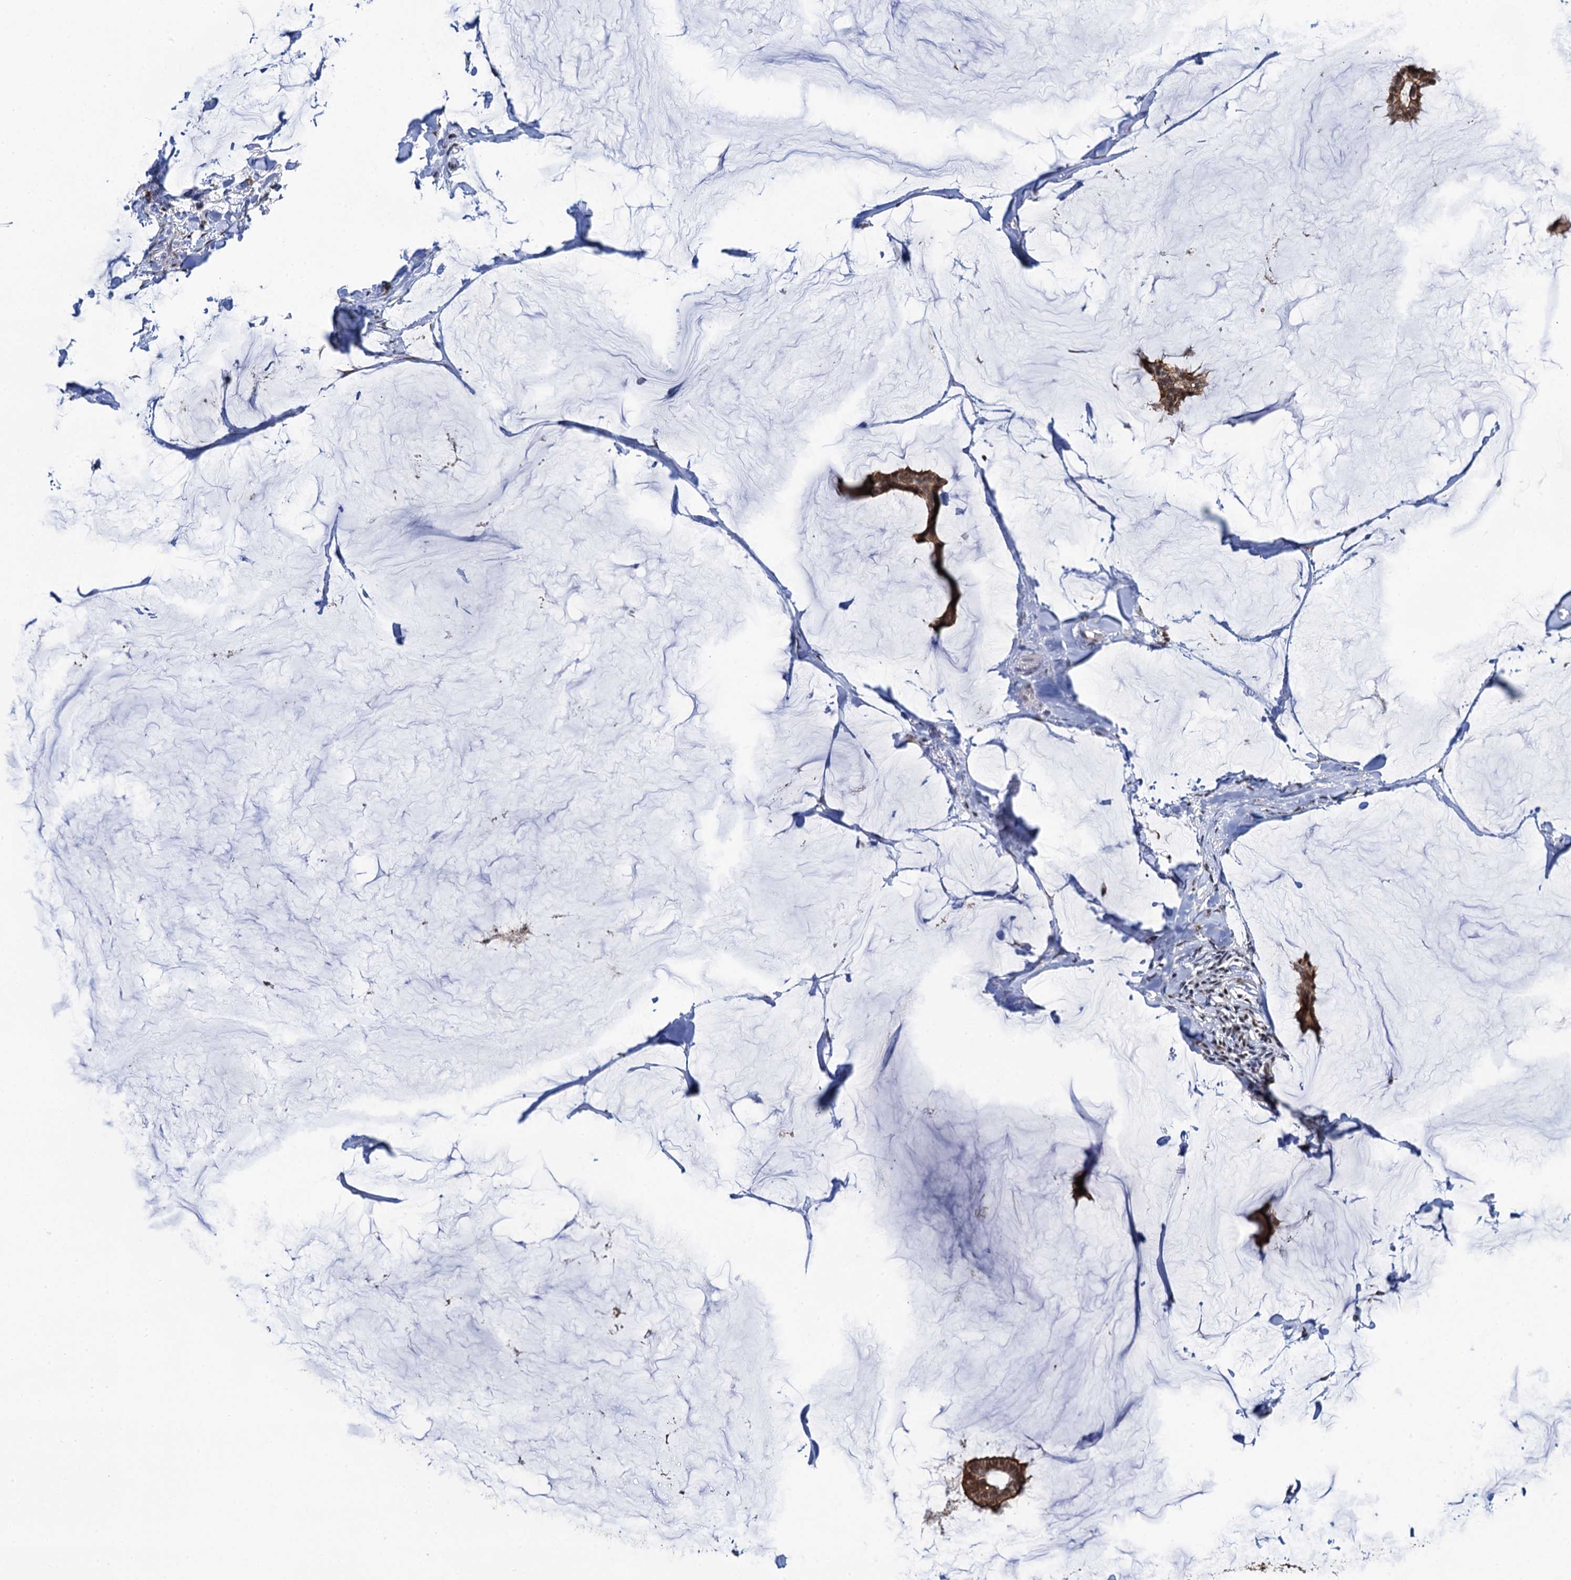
{"staining": {"intensity": "moderate", "quantity": ">75%", "location": "cytoplasmic/membranous,nuclear"}, "tissue": "breast cancer", "cell_type": "Tumor cells", "image_type": "cancer", "snomed": [{"axis": "morphology", "description": "Duct carcinoma"}, {"axis": "topography", "description": "Breast"}], "caption": "Immunohistochemistry of human breast cancer reveals medium levels of moderate cytoplasmic/membranous and nuclear staining in approximately >75% of tumor cells.", "gene": "ZNF609", "patient": {"sex": "female", "age": 93}}